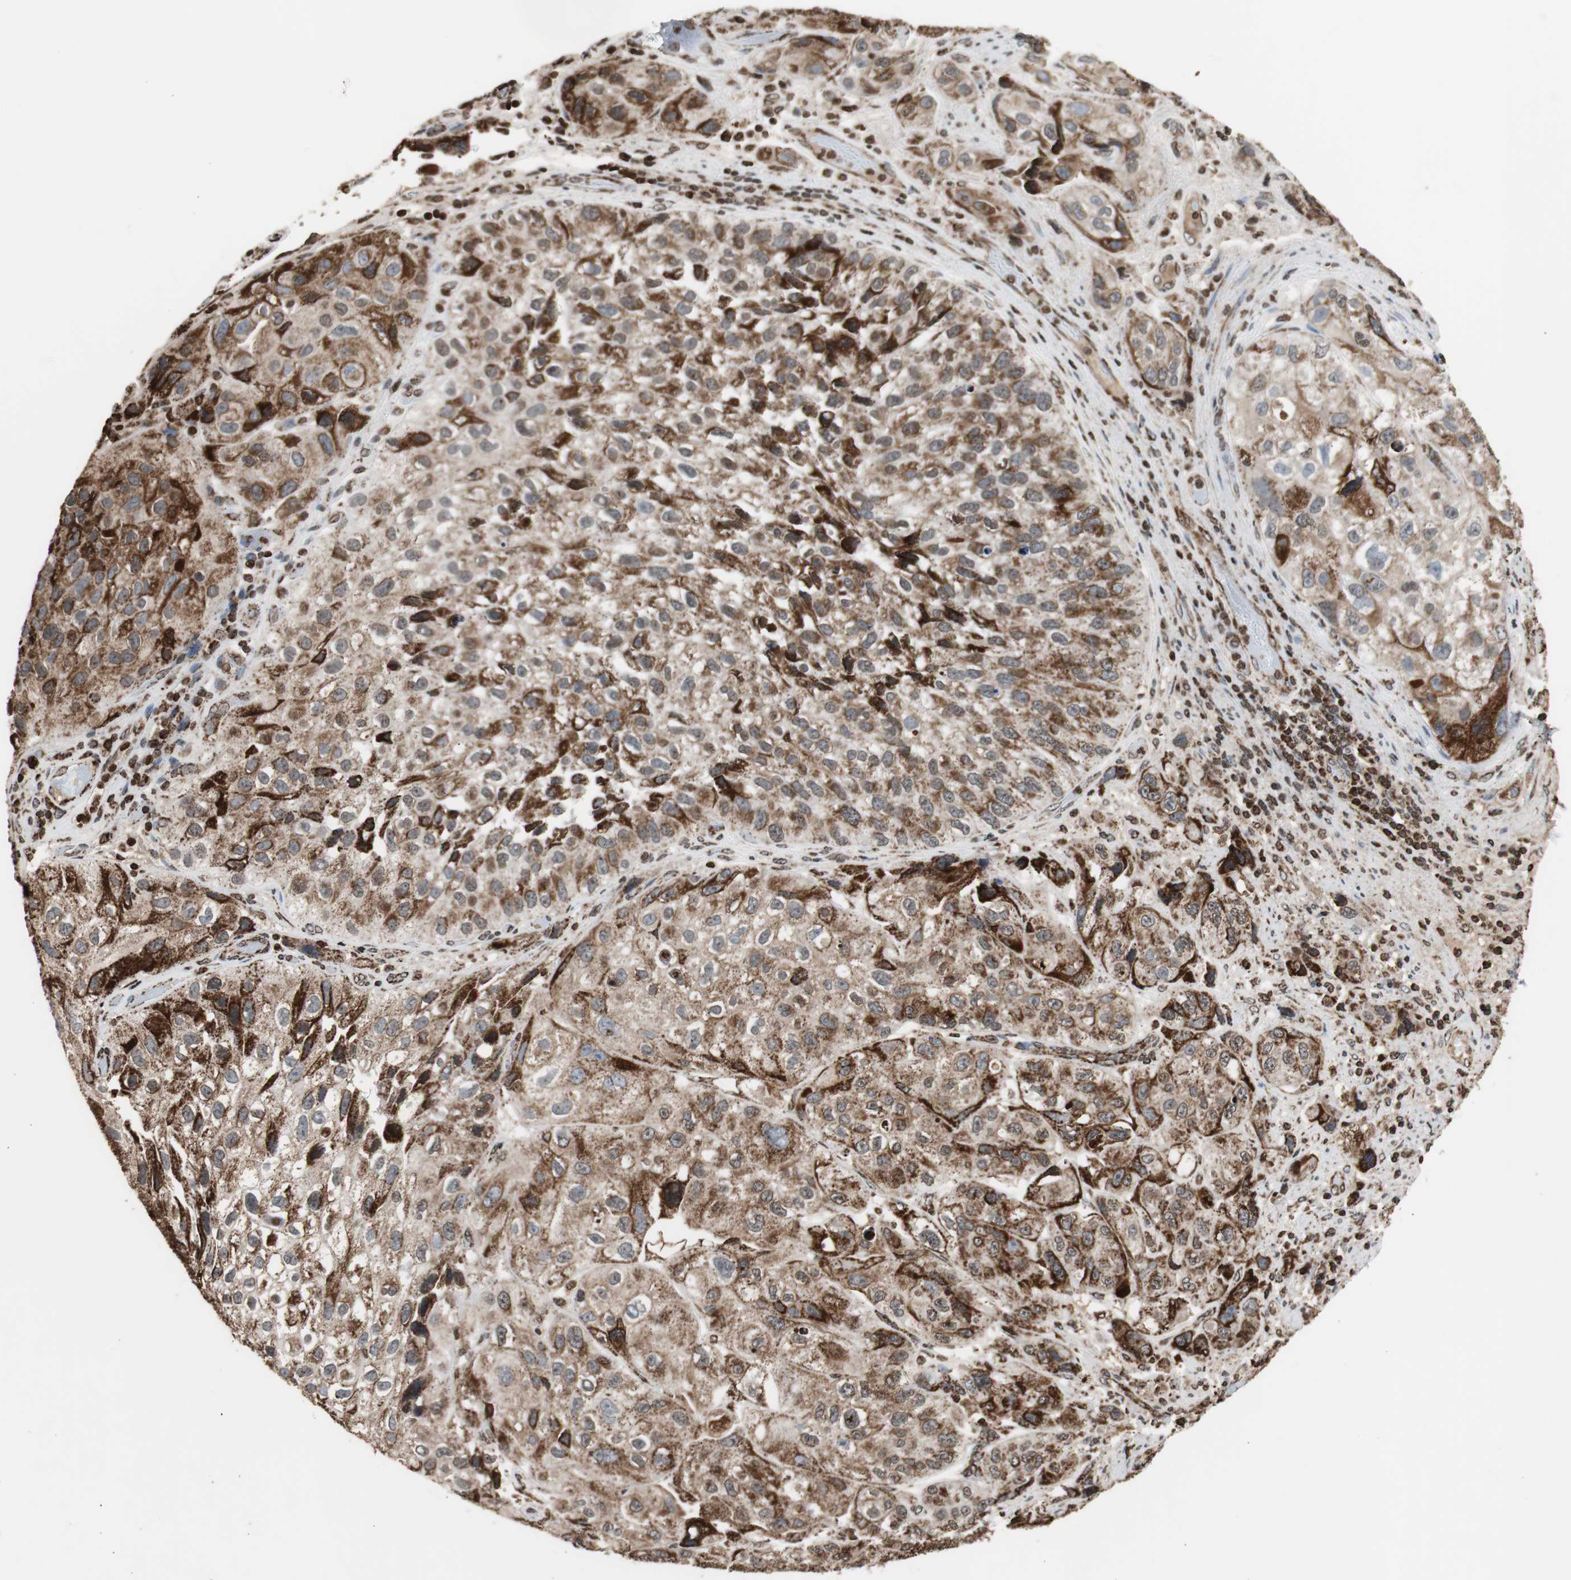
{"staining": {"intensity": "strong", "quantity": ">75%", "location": "cytoplasmic/membranous"}, "tissue": "urothelial cancer", "cell_type": "Tumor cells", "image_type": "cancer", "snomed": [{"axis": "morphology", "description": "Urothelial carcinoma, High grade"}, {"axis": "topography", "description": "Urinary bladder"}], "caption": "Immunohistochemical staining of high-grade urothelial carcinoma displays high levels of strong cytoplasmic/membranous staining in about >75% of tumor cells. The staining was performed using DAB (3,3'-diaminobenzidine) to visualize the protein expression in brown, while the nuclei were stained in blue with hematoxylin (Magnification: 20x).", "gene": "HSPA9", "patient": {"sex": "female", "age": 64}}